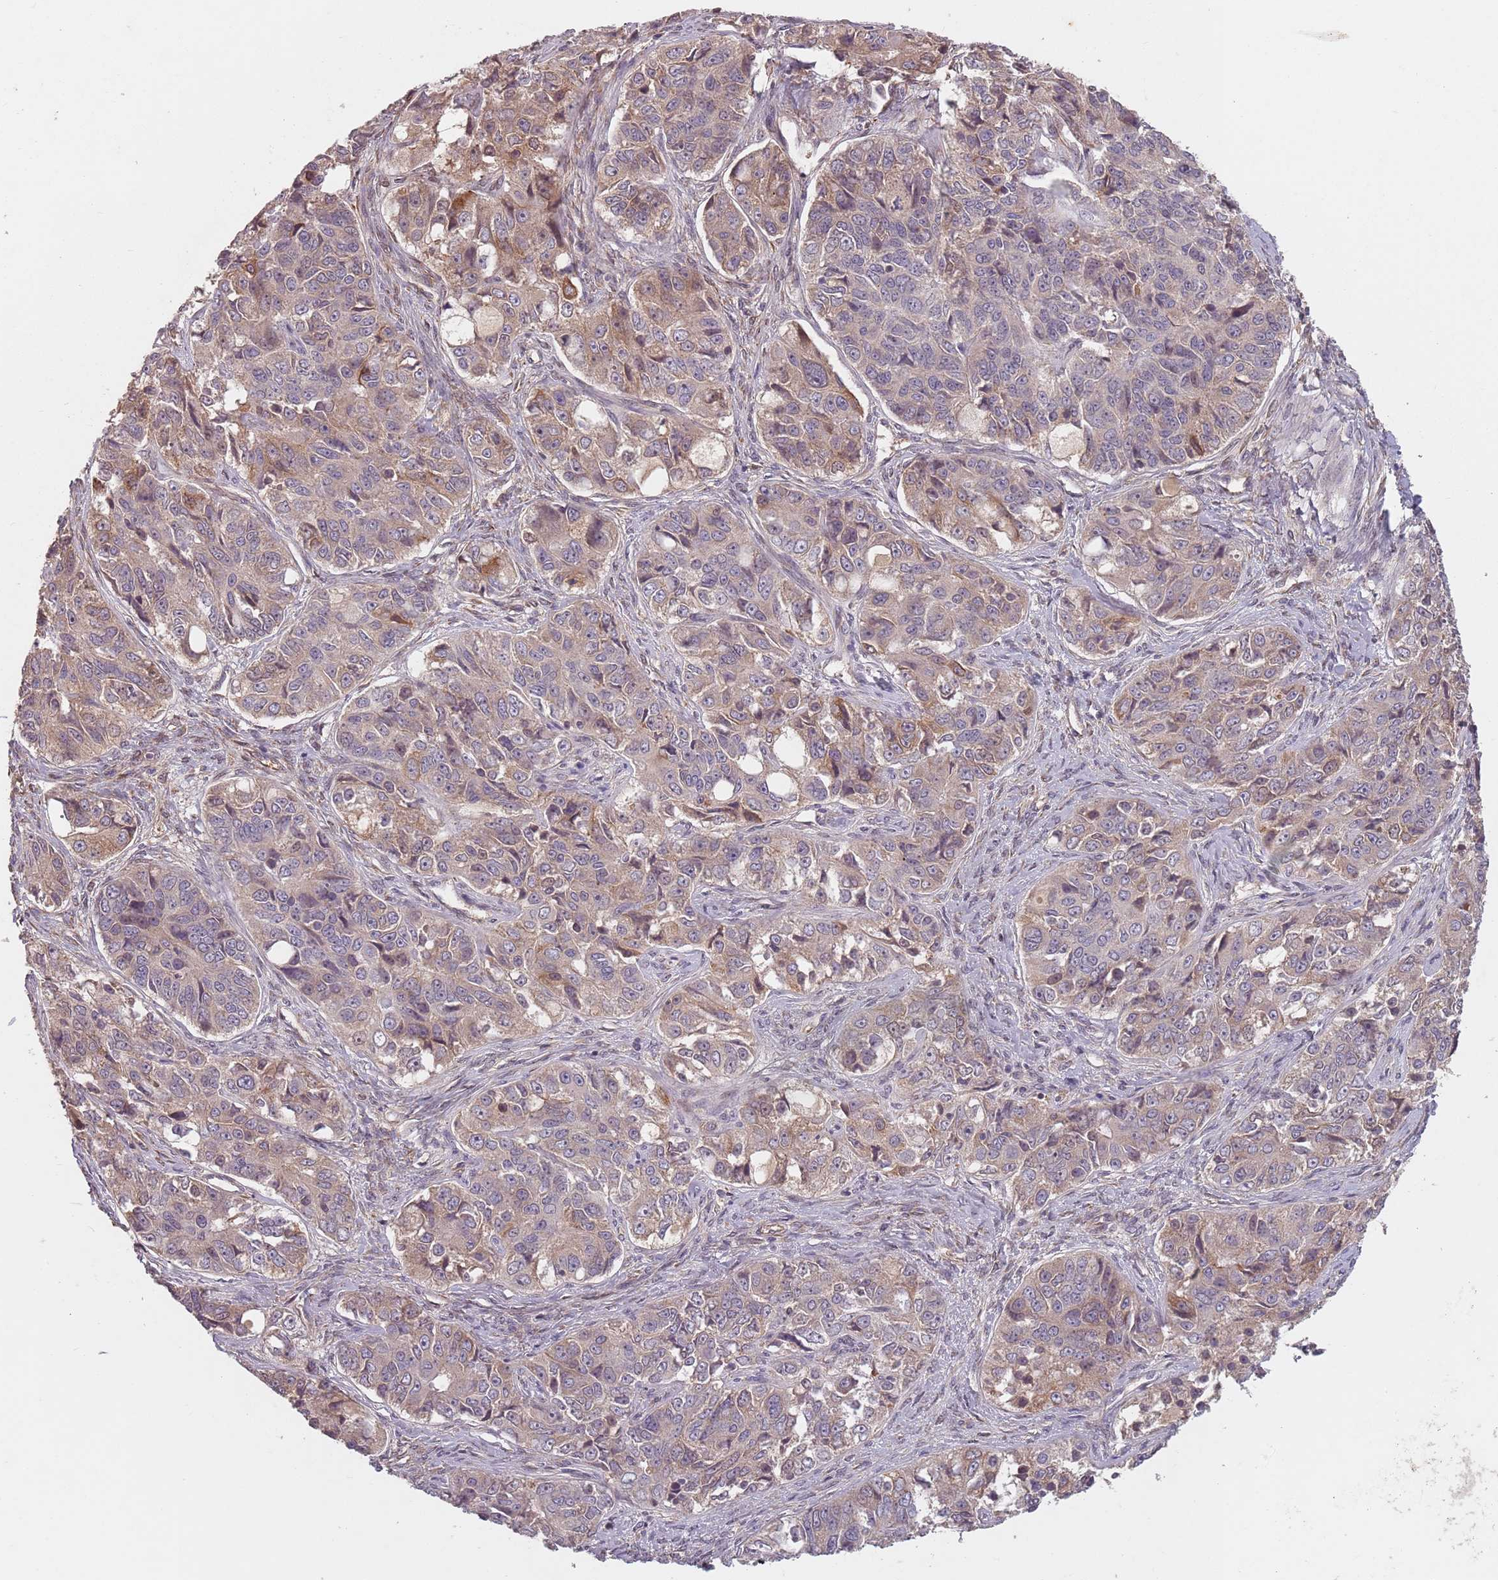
{"staining": {"intensity": "weak", "quantity": "25%-75%", "location": "cytoplasmic/membranous"}, "tissue": "ovarian cancer", "cell_type": "Tumor cells", "image_type": "cancer", "snomed": [{"axis": "morphology", "description": "Carcinoma, endometroid"}, {"axis": "topography", "description": "Ovary"}], "caption": "Human ovarian cancer stained with a brown dye displays weak cytoplasmic/membranous positive staining in about 25%-75% of tumor cells.", "gene": "GPR180", "patient": {"sex": "female", "age": 51}}